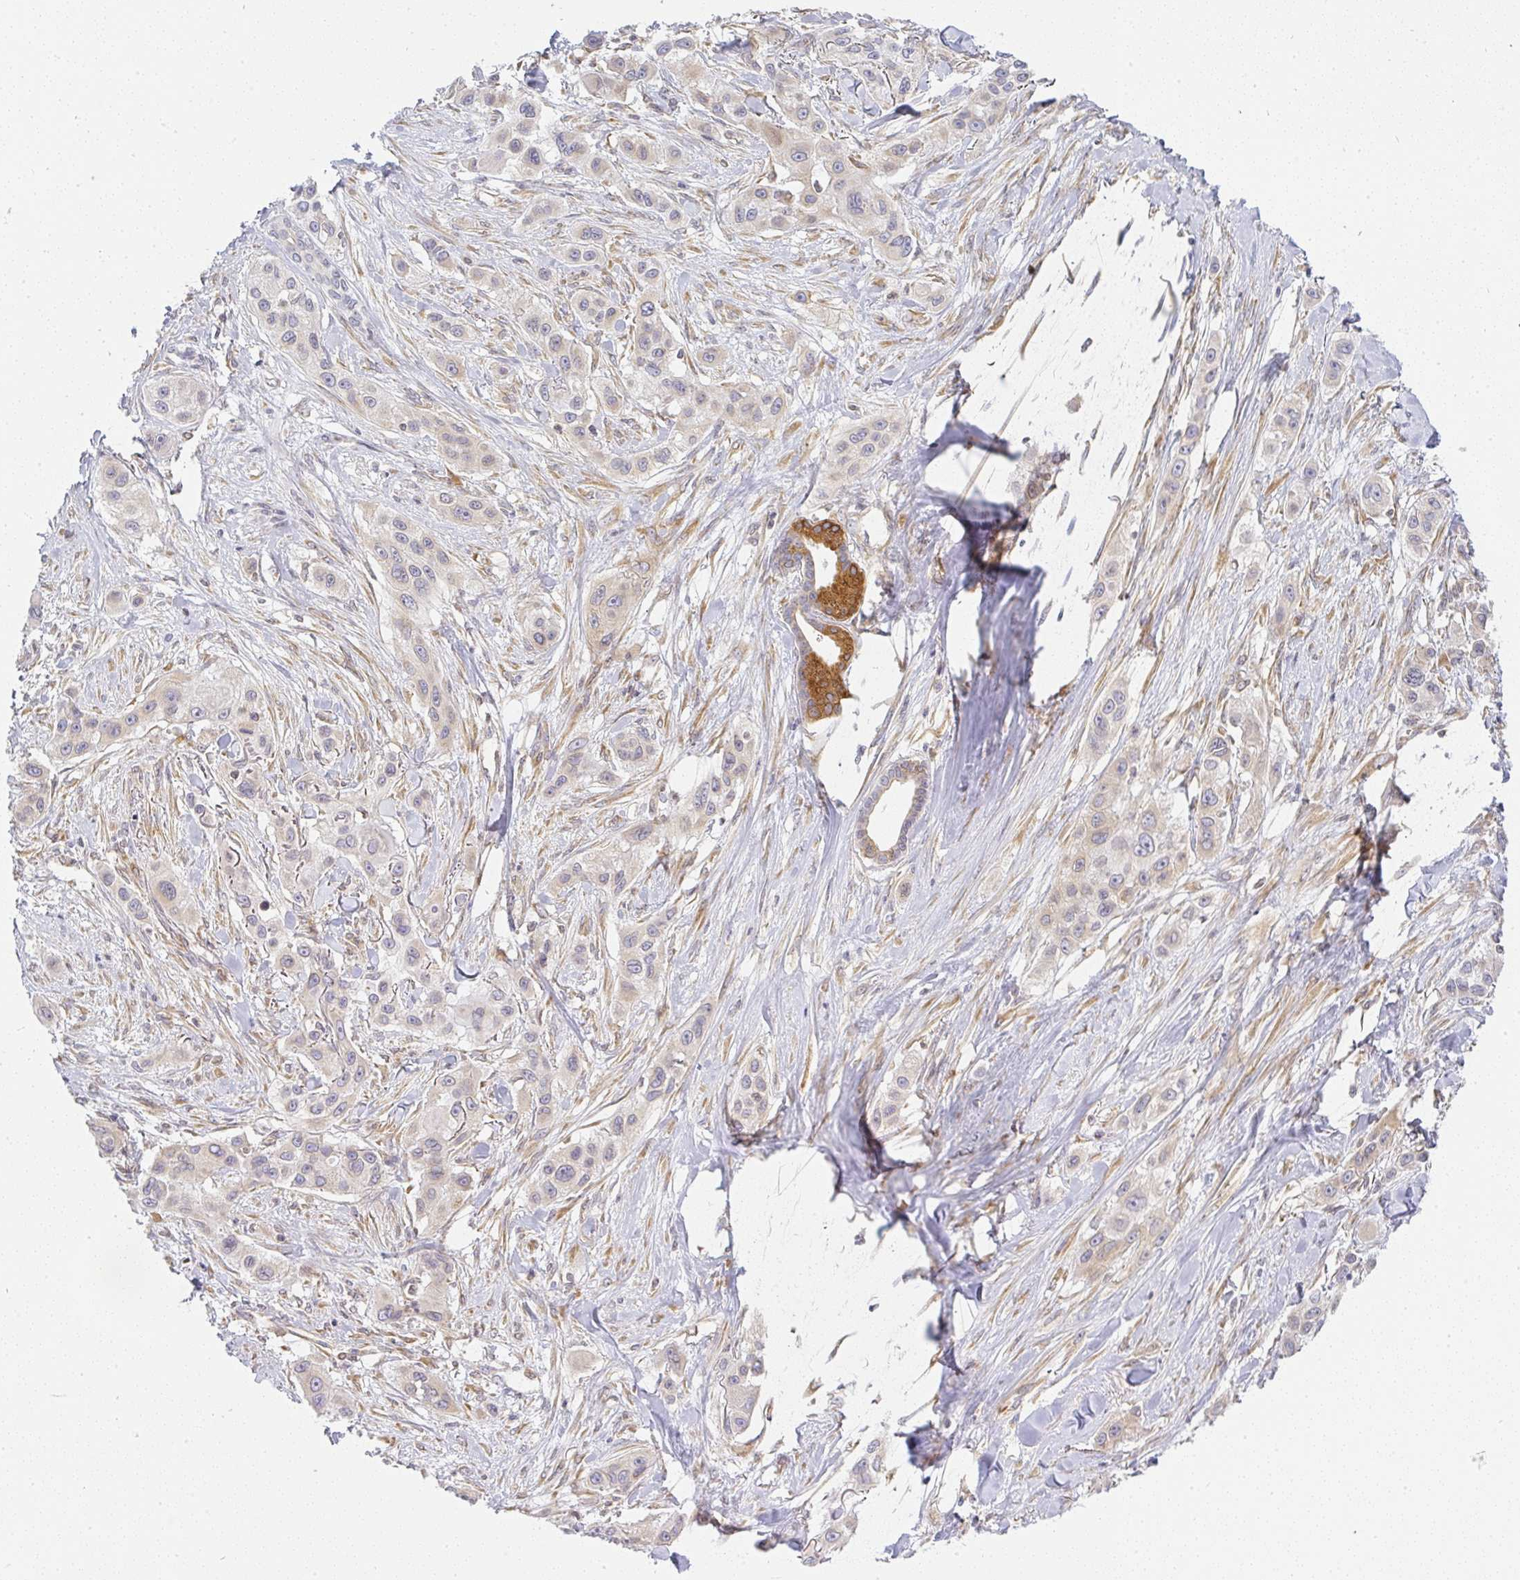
{"staining": {"intensity": "moderate", "quantity": "<25%", "location": "cytoplasmic/membranous"}, "tissue": "skin cancer", "cell_type": "Tumor cells", "image_type": "cancer", "snomed": [{"axis": "morphology", "description": "Squamous cell carcinoma, NOS"}, {"axis": "topography", "description": "Skin"}], "caption": "An immunohistochemistry histopathology image of tumor tissue is shown. Protein staining in brown labels moderate cytoplasmic/membranous positivity in skin cancer within tumor cells.", "gene": "DERL2", "patient": {"sex": "male", "age": 63}}